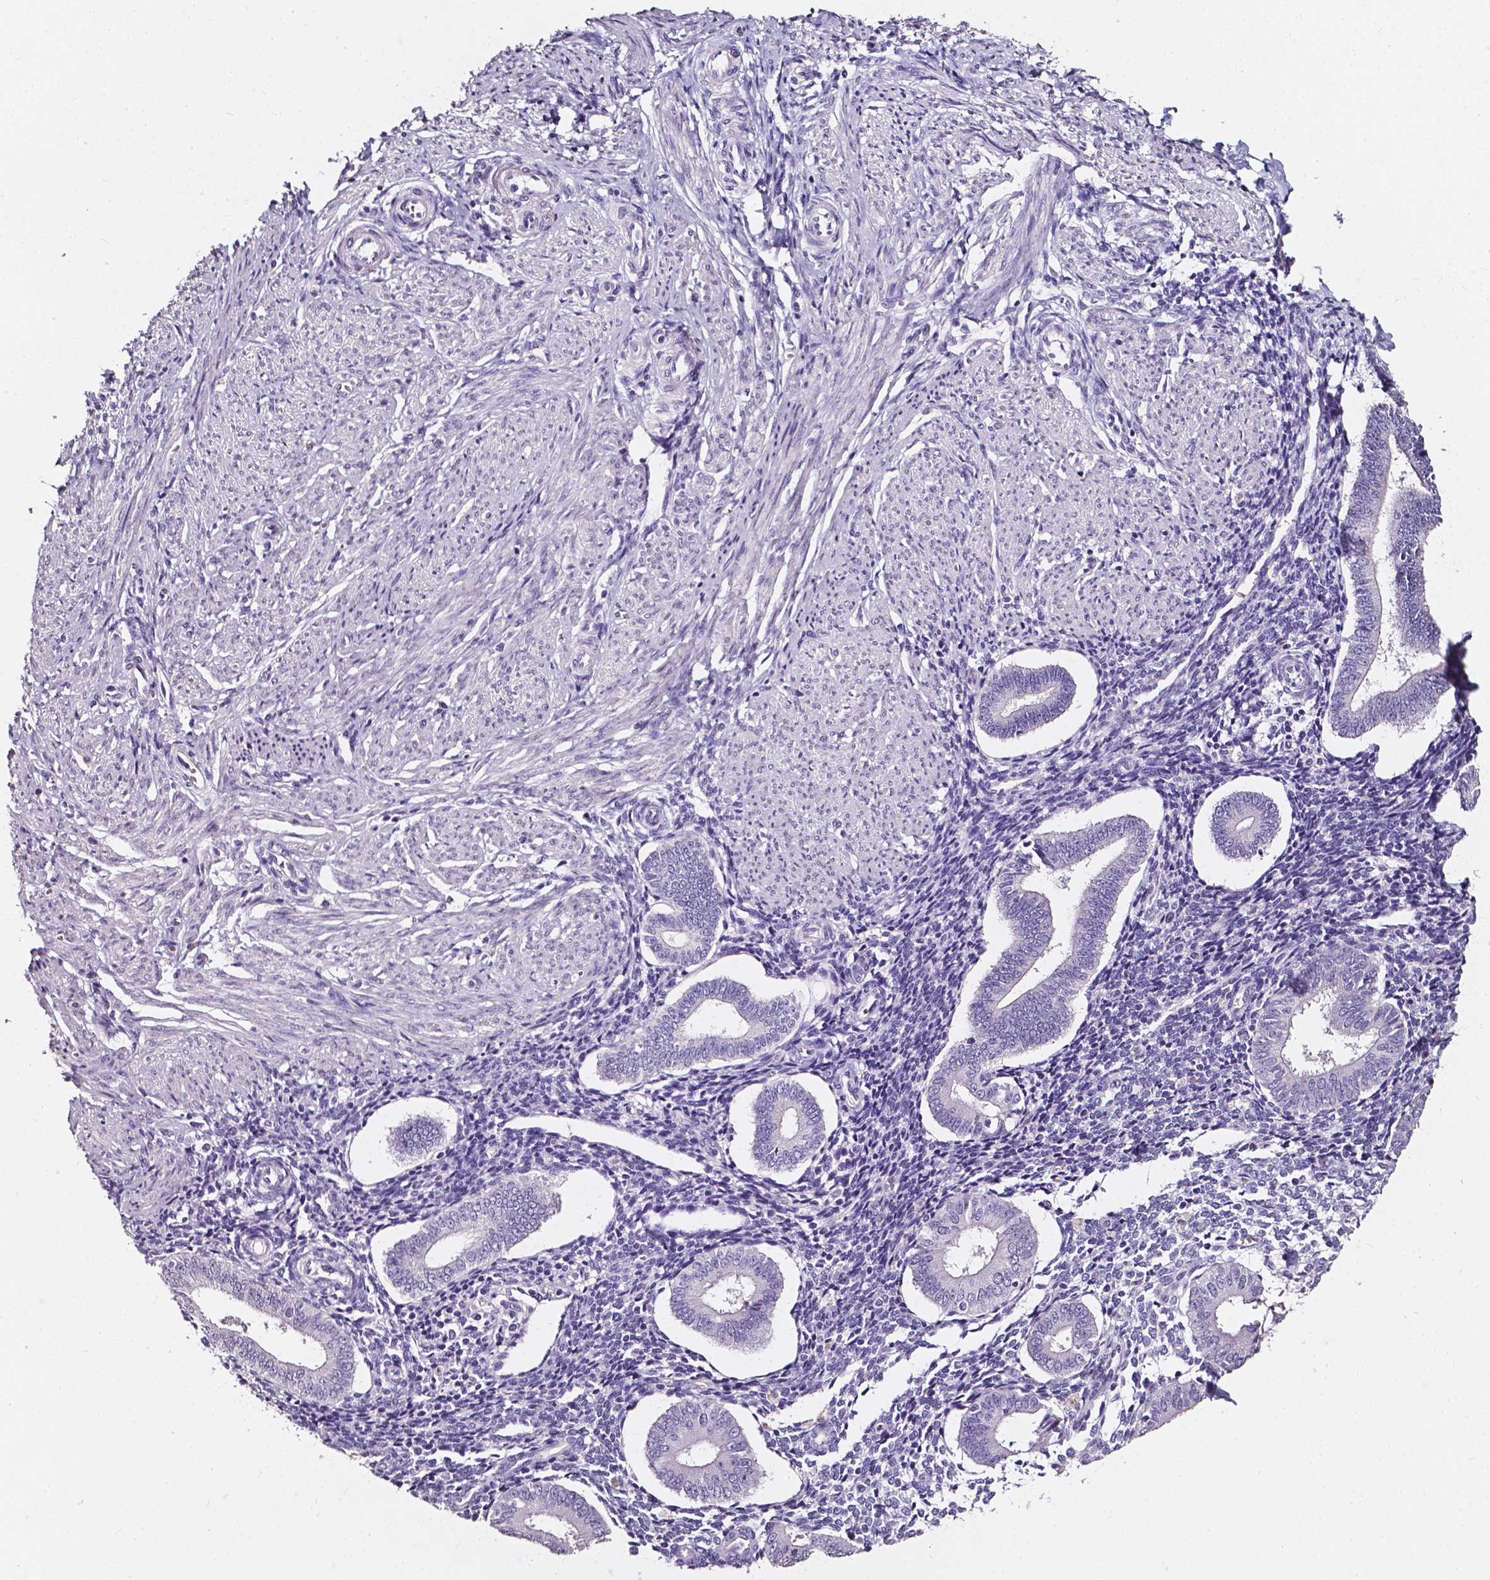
{"staining": {"intensity": "negative", "quantity": "none", "location": "none"}, "tissue": "endometrium", "cell_type": "Cells in endometrial stroma", "image_type": "normal", "snomed": [{"axis": "morphology", "description": "Normal tissue, NOS"}, {"axis": "topography", "description": "Endometrium"}], "caption": "Immunohistochemical staining of benign human endometrium exhibits no significant positivity in cells in endometrial stroma. (Immunohistochemistry (ihc), brightfield microscopy, high magnification).", "gene": "AKR1B10", "patient": {"sex": "female", "age": 40}}